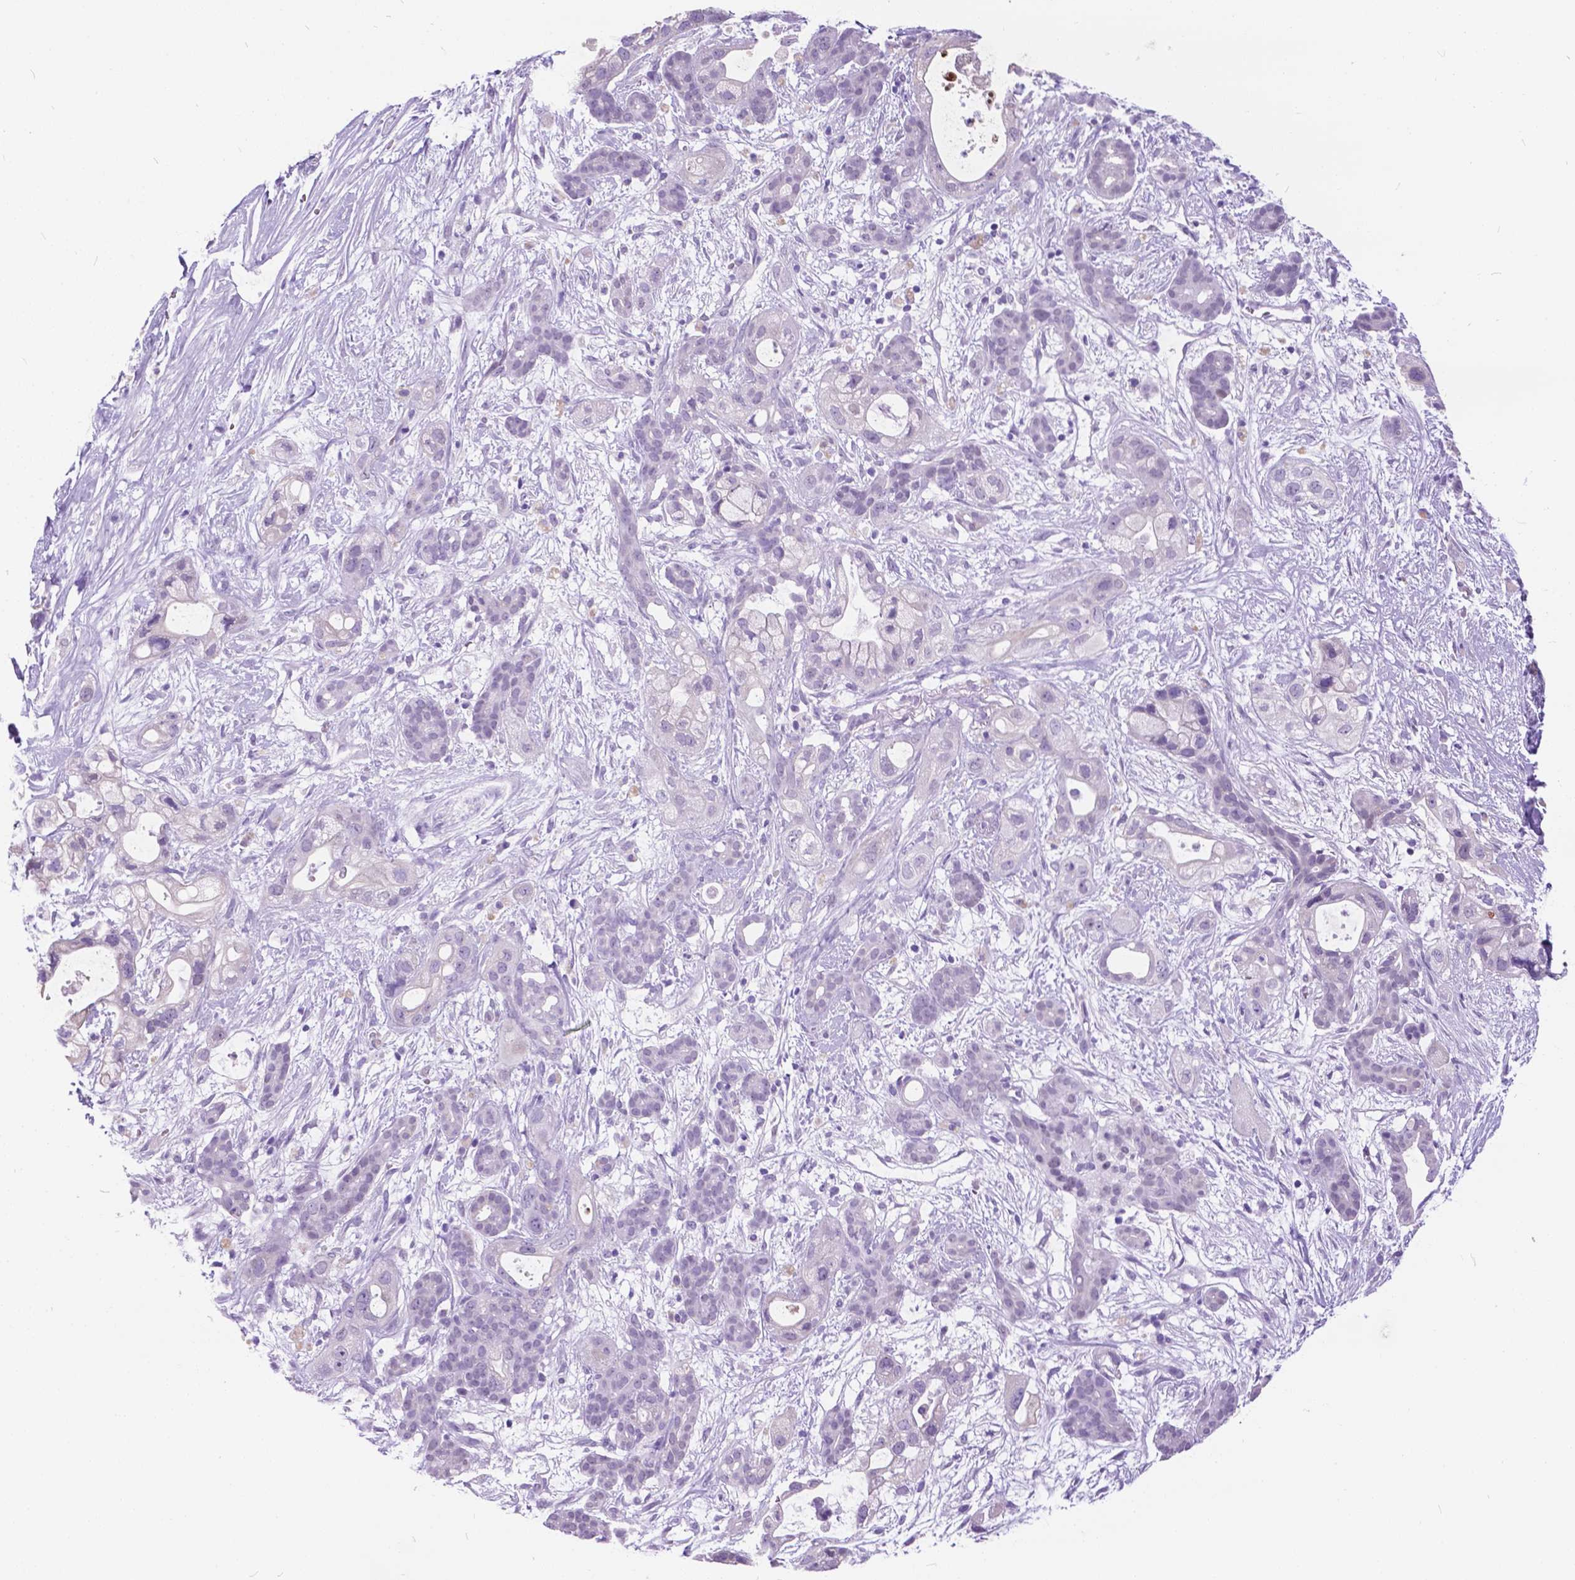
{"staining": {"intensity": "negative", "quantity": "none", "location": "none"}, "tissue": "pancreatic cancer", "cell_type": "Tumor cells", "image_type": "cancer", "snomed": [{"axis": "morphology", "description": "Adenocarcinoma, NOS"}, {"axis": "topography", "description": "Pancreas"}], "caption": "Protein analysis of pancreatic cancer (adenocarcinoma) reveals no significant staining in tumor cells. Brightfield microscopy of immunohistochemistry stained with DAB (3,3'-diaminobenzidine) (brown) and hematoxylin (blue), captured at high magnification.", "gene": "BSND", "patient": {"sex": "male", "age": 44}}